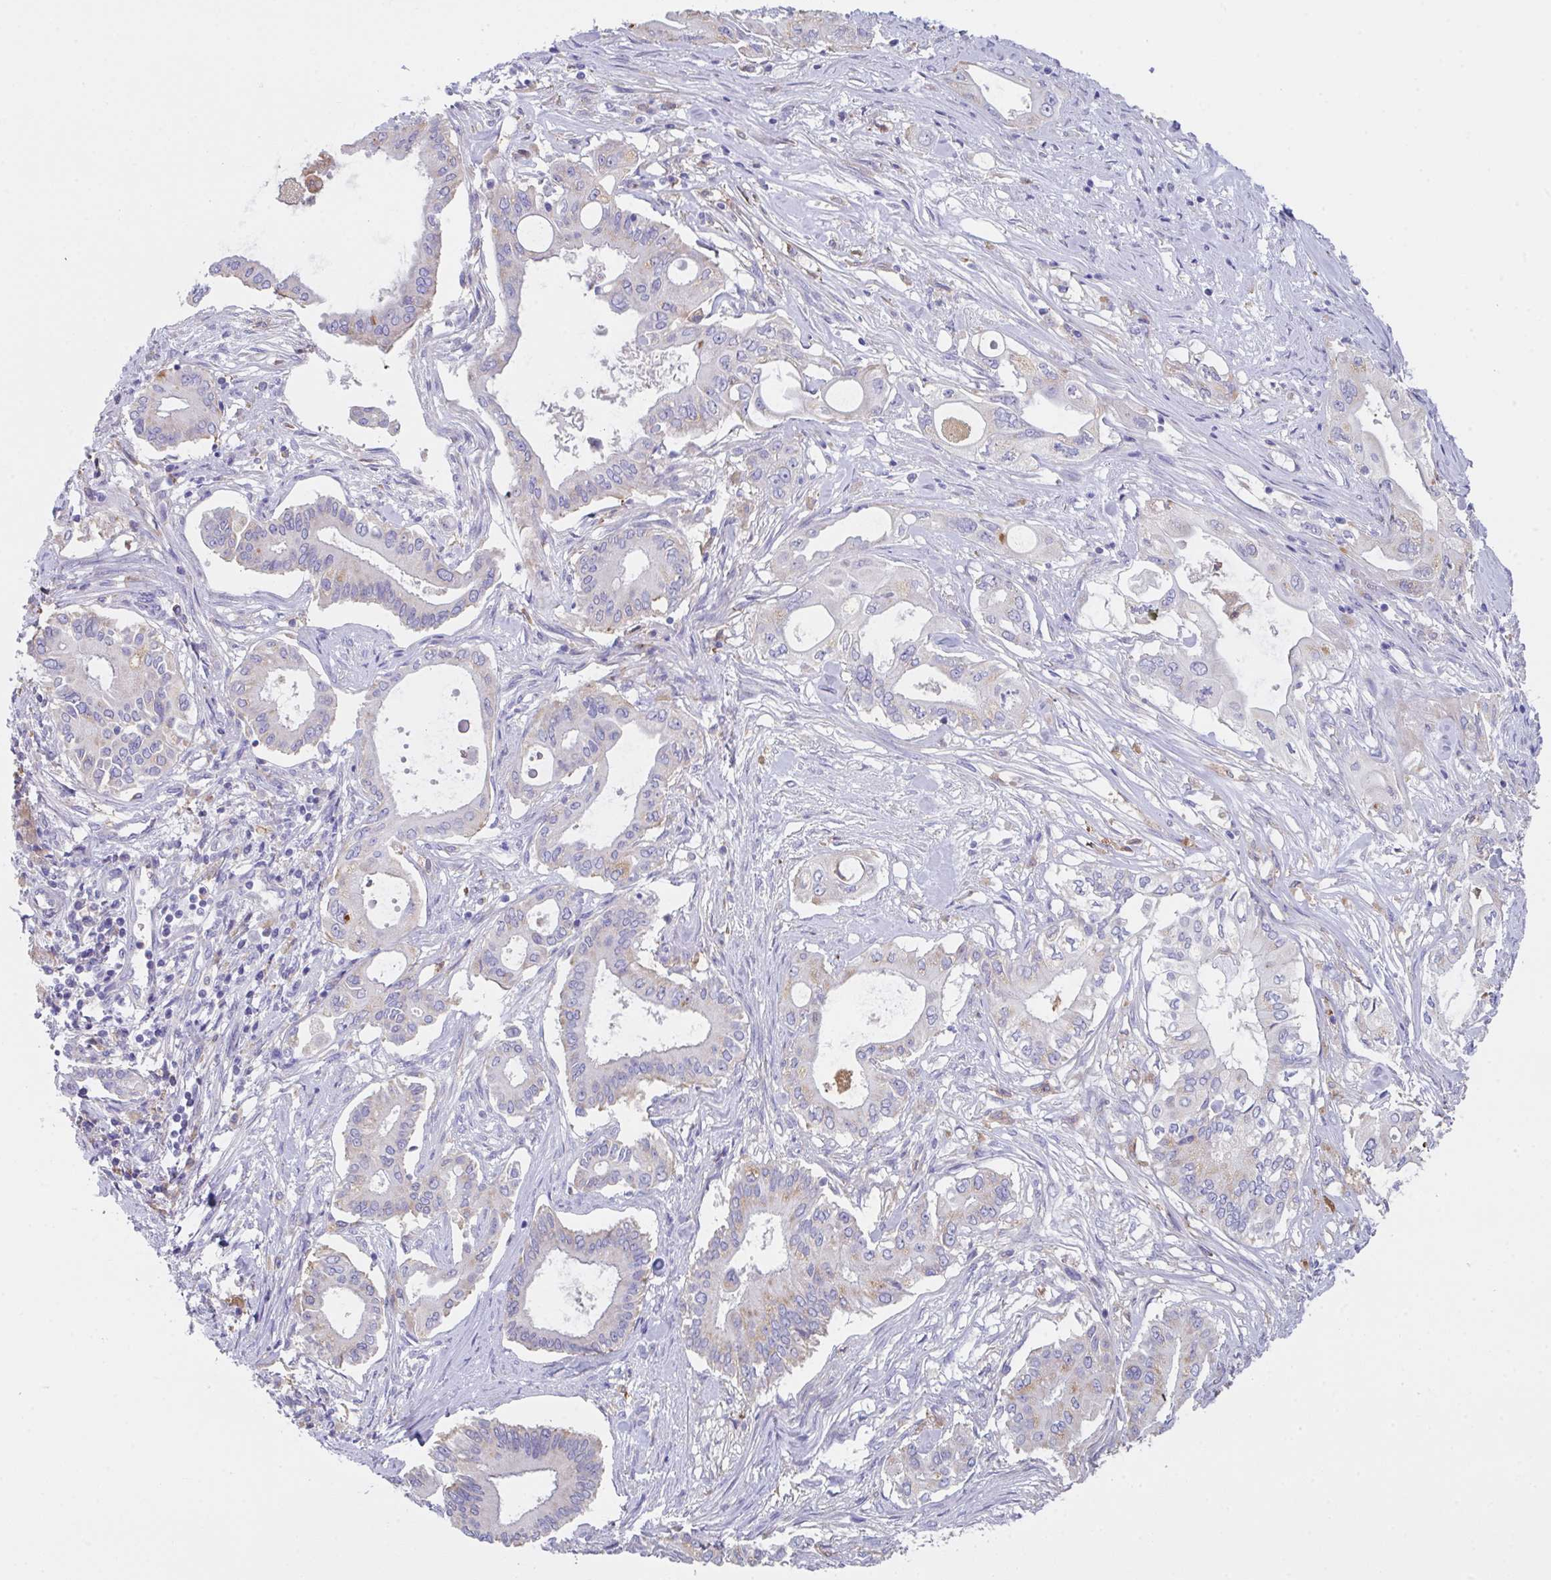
{"staining": {"intensity": "weak", "quantity": "25%-75%", "location": "cytoplasmic/membranous"}, "tissue": "pancreatic cancer", "cell_type": "Tumor cells", "image_type": "cancer", "snomed": [{"axis": "morphology", "description": "Adenocarcinoma, NOS"}, {"axis": "topography", "description": "Pancreas"}], "caption": "Adenocarcinoma (pancreatic) was stained to show a protein in brown. There is low levels of weak cytoplasmic/membranous staining in about 25%-75% of tumor cells. (IHC, brightfield microscopy, high magnification).", "gene": "TFAP2C", "patient": {"sex": "female", "age": 68}}